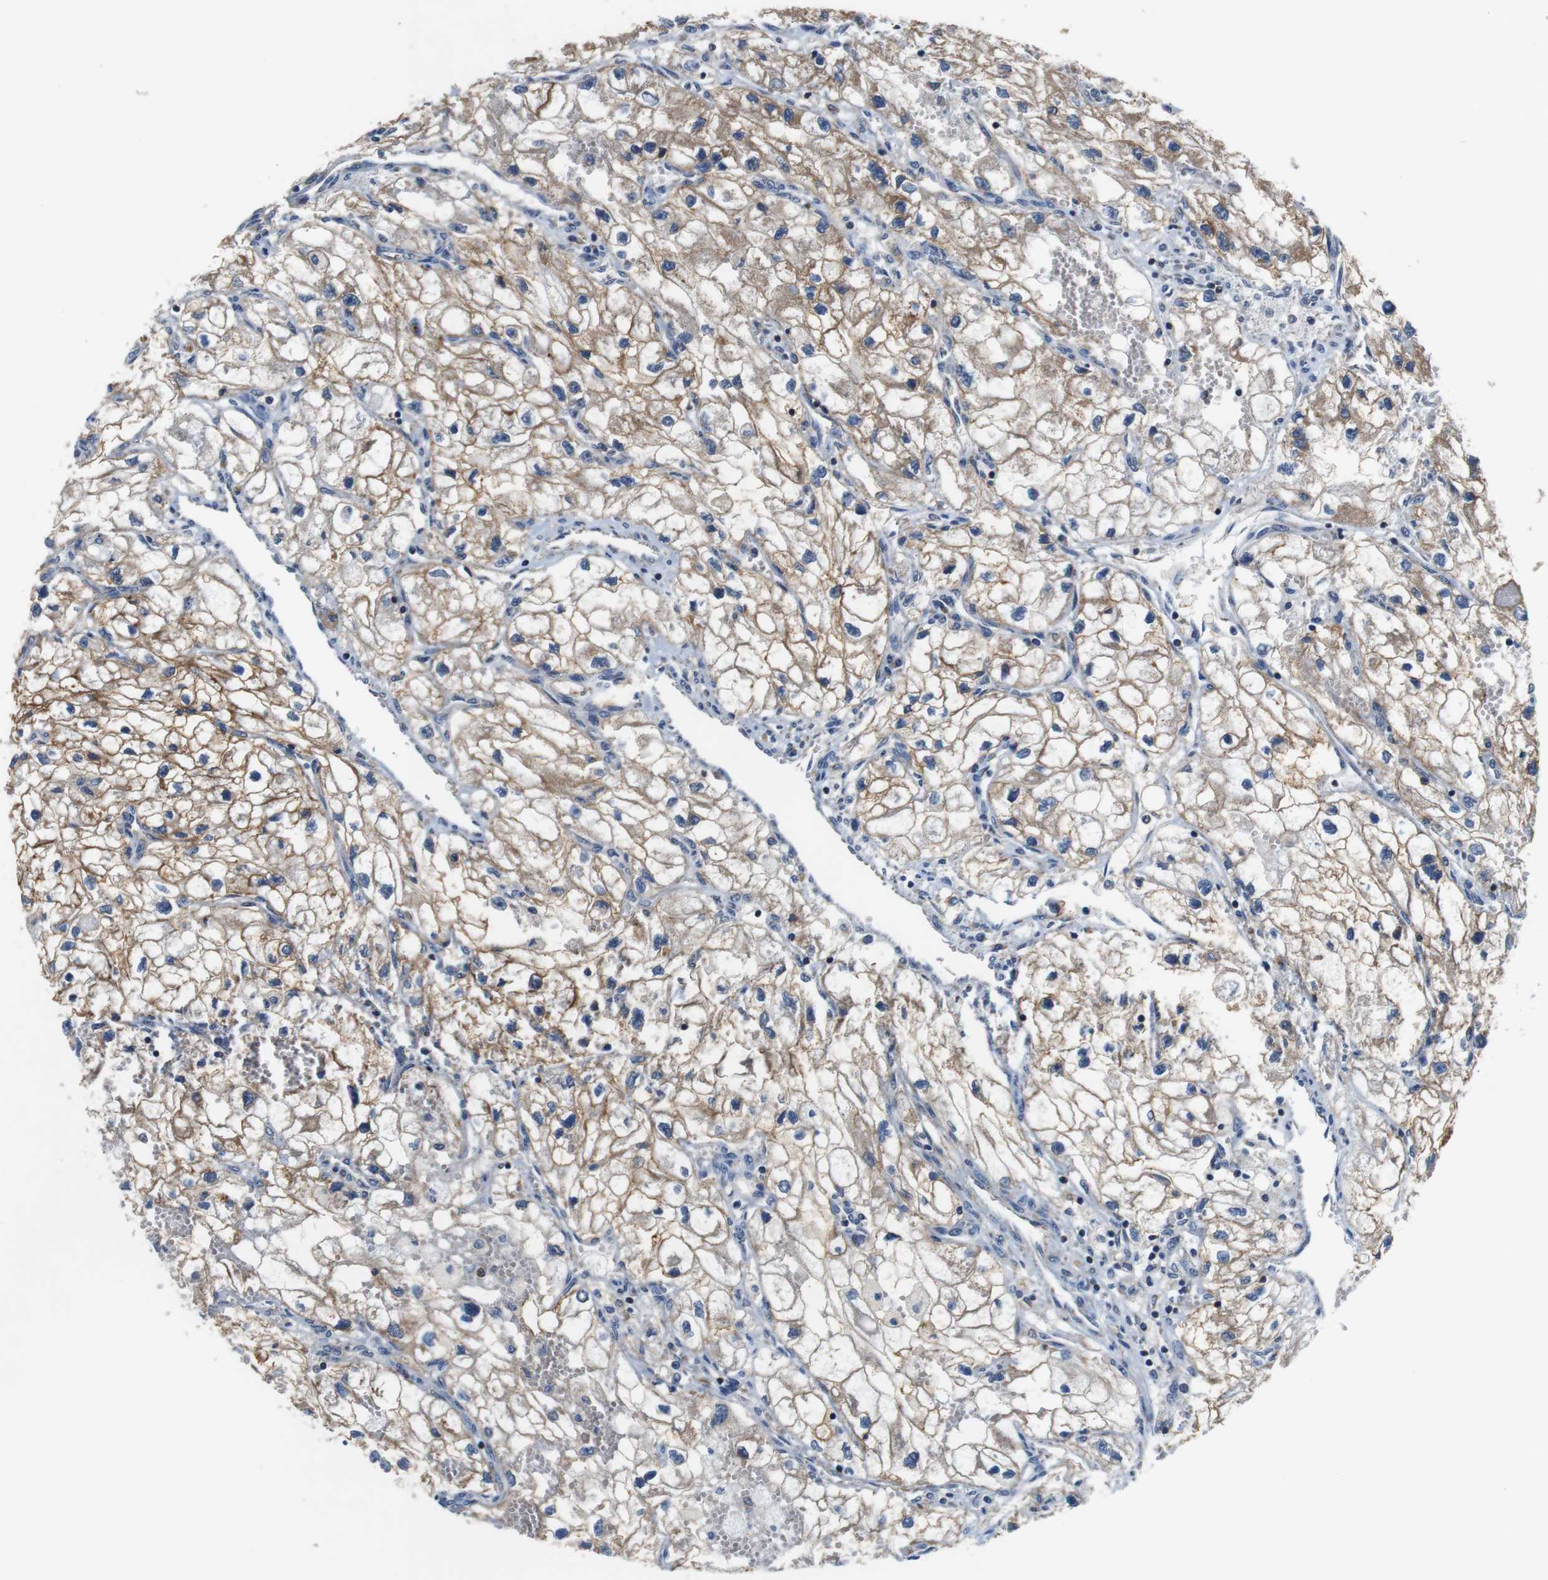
{"staining": {"intensity": "weak", "quantity": ">75%", "location": "cytoplasmic/membranous"}, "tissue": "renal cancer", "cell_type": "Tumor cells", "image_type": "cancer", "snomed": [{"axis": "morphology", "description": "Adenocarcinoma, NOS"}, {"axis": "topography", "description": "Kidney"}], "caption": "Renal adenocarcinoma stained with DAB (3,3'-diaminobenzidine) immunohistochemistry (IHC) demonstrates low levels of weak cytoplasmic/membranous expression in approximately >75% of tumor cells.", "gene": "LRP4", "patient": {"sex": "female", "age": 70}}